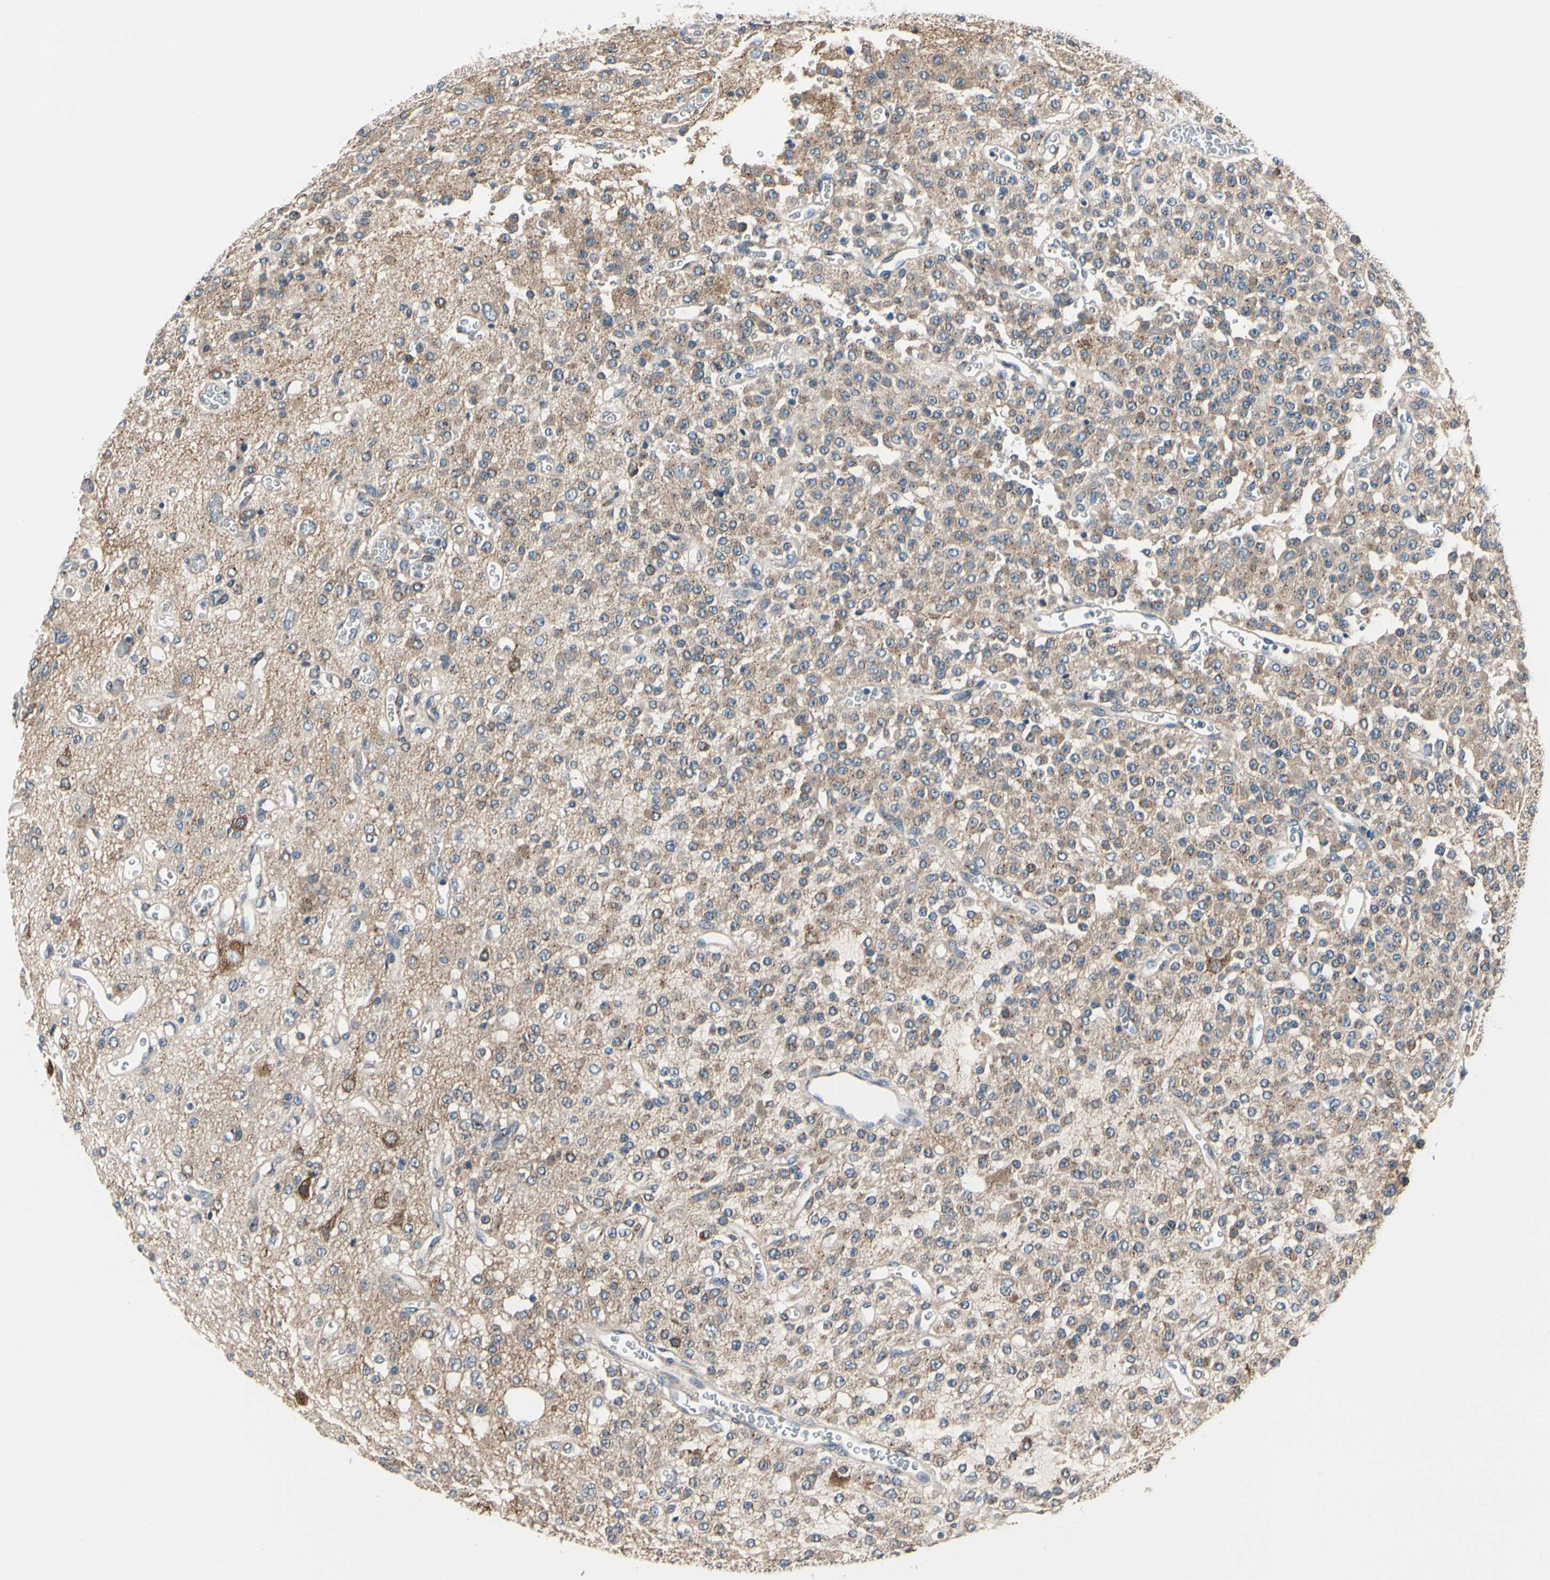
{"staining": {"intensity": "weak", "quantity": "25%-75%", "location": "cytoplasmic/membranous"}, "tissue": "glioma", "cell_type": "Tumor cells", "image_type": "cancer", "snomed": [{"axis": "morphology", "description": "Glioma, malignant, Low grade"}, {"axis": "topography", "description": "Brain"}], "caption": "Approximately 25%-75% of tumor cells in glioma exhibit weak cytoplasmic/membranous protein expression as visualized by brown immunohistochemical staining.", "gene": "PRKAR2B", "patient": {"sex": "male", "age": 38}}